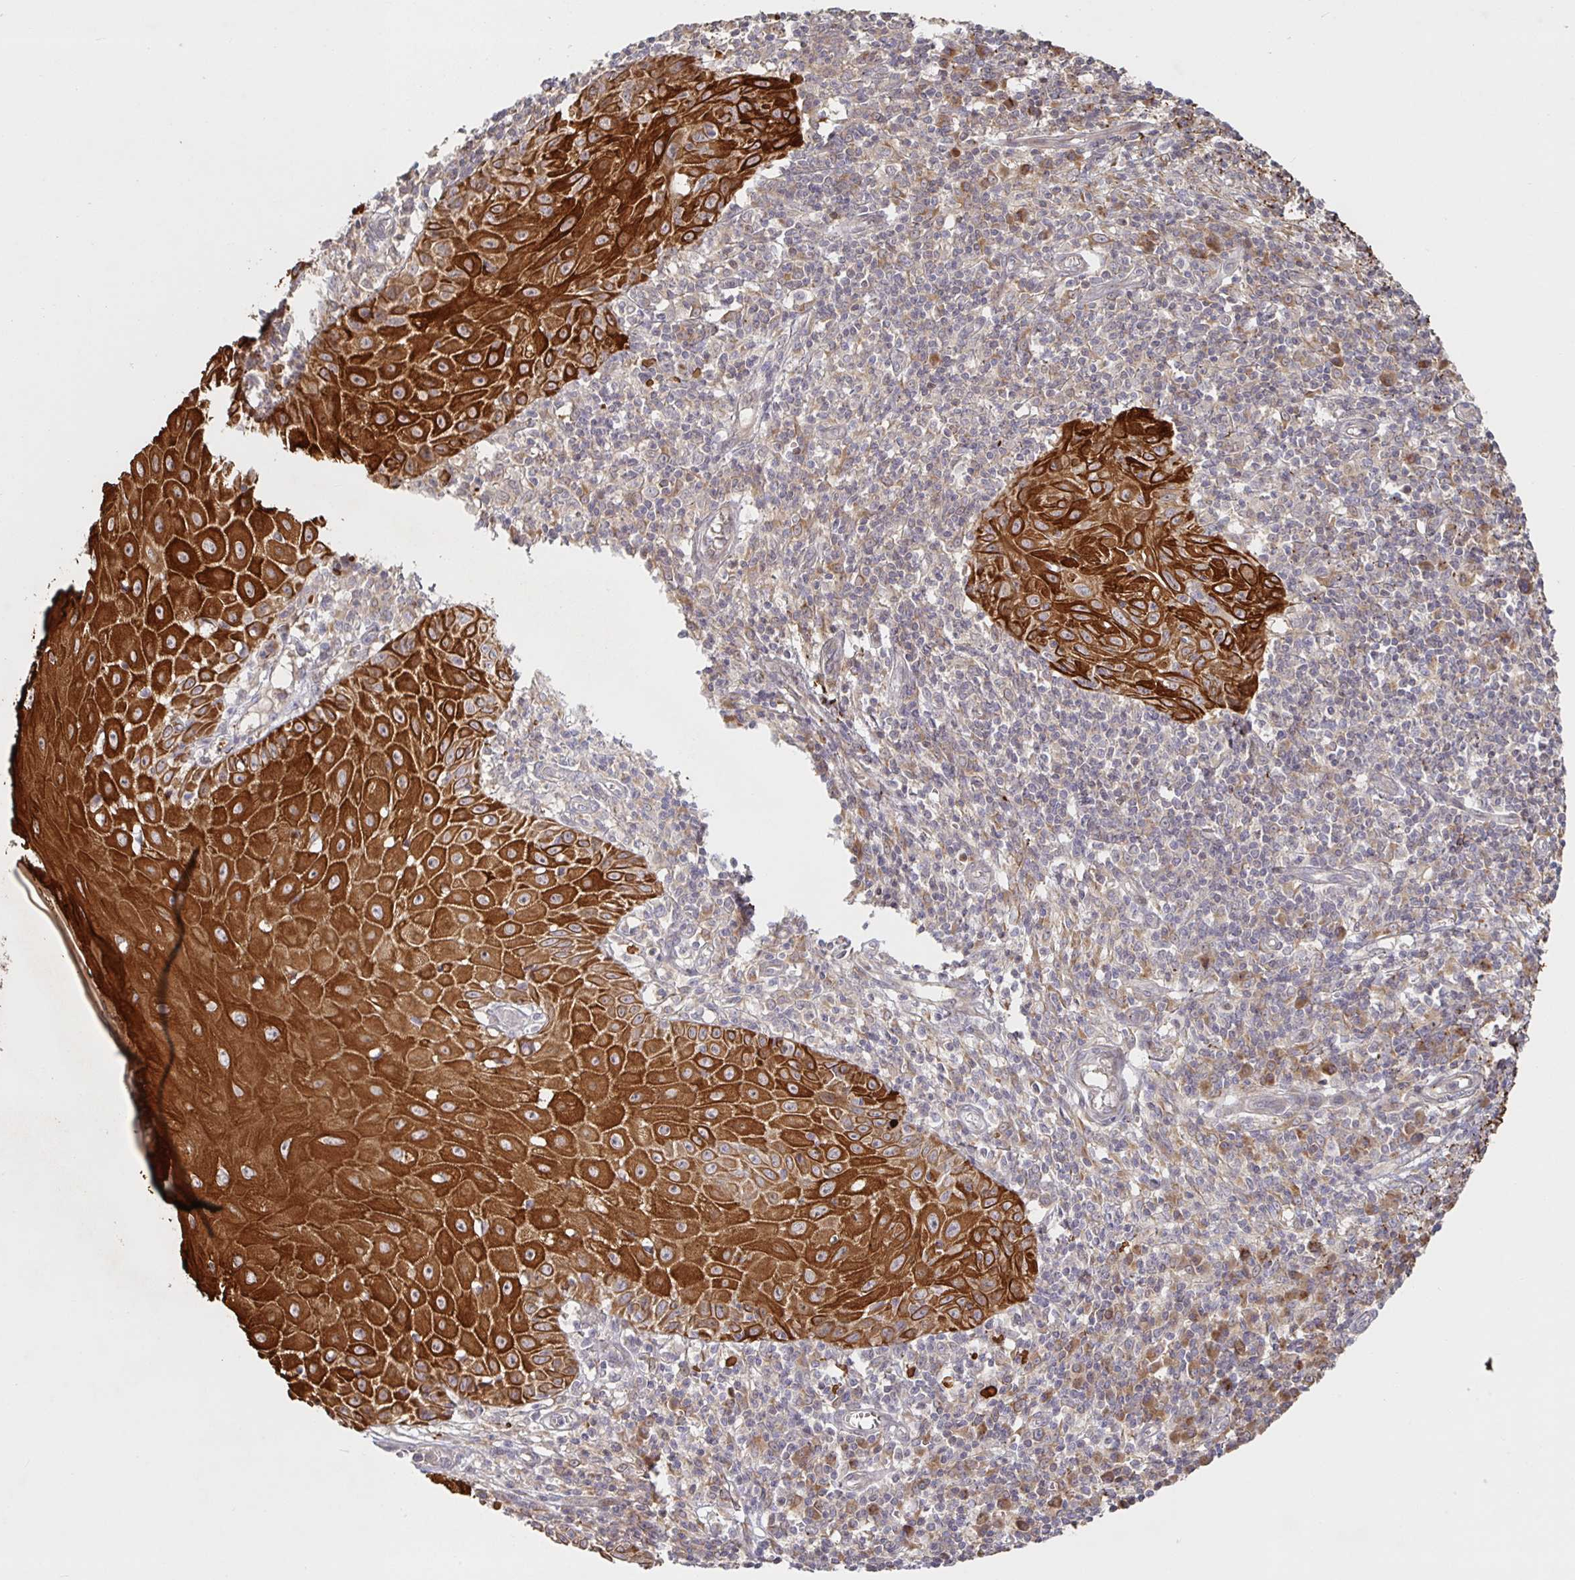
{"staining": {"intensity": "strong", "quantity": ">75%", "location": "cytoplasmic/membranous"}, "tissue": "skin cancer", "cell_type": "Tumor cells", "image_type": "cancer", "snomed": [{"axis": "morphology", "description": "Squamous cell carcinoma, NOS"}, {"axis": "topography", "description": "Skin"}], "caption": "Immunohistochemistry (IHC) (DAB) staining of skin cancer demonstrates strong cytoplasmic/membranous protein expression in about >75% of tumor cells.", "gene": "AACS", "patient": {"sex": "female", "age": 73}}